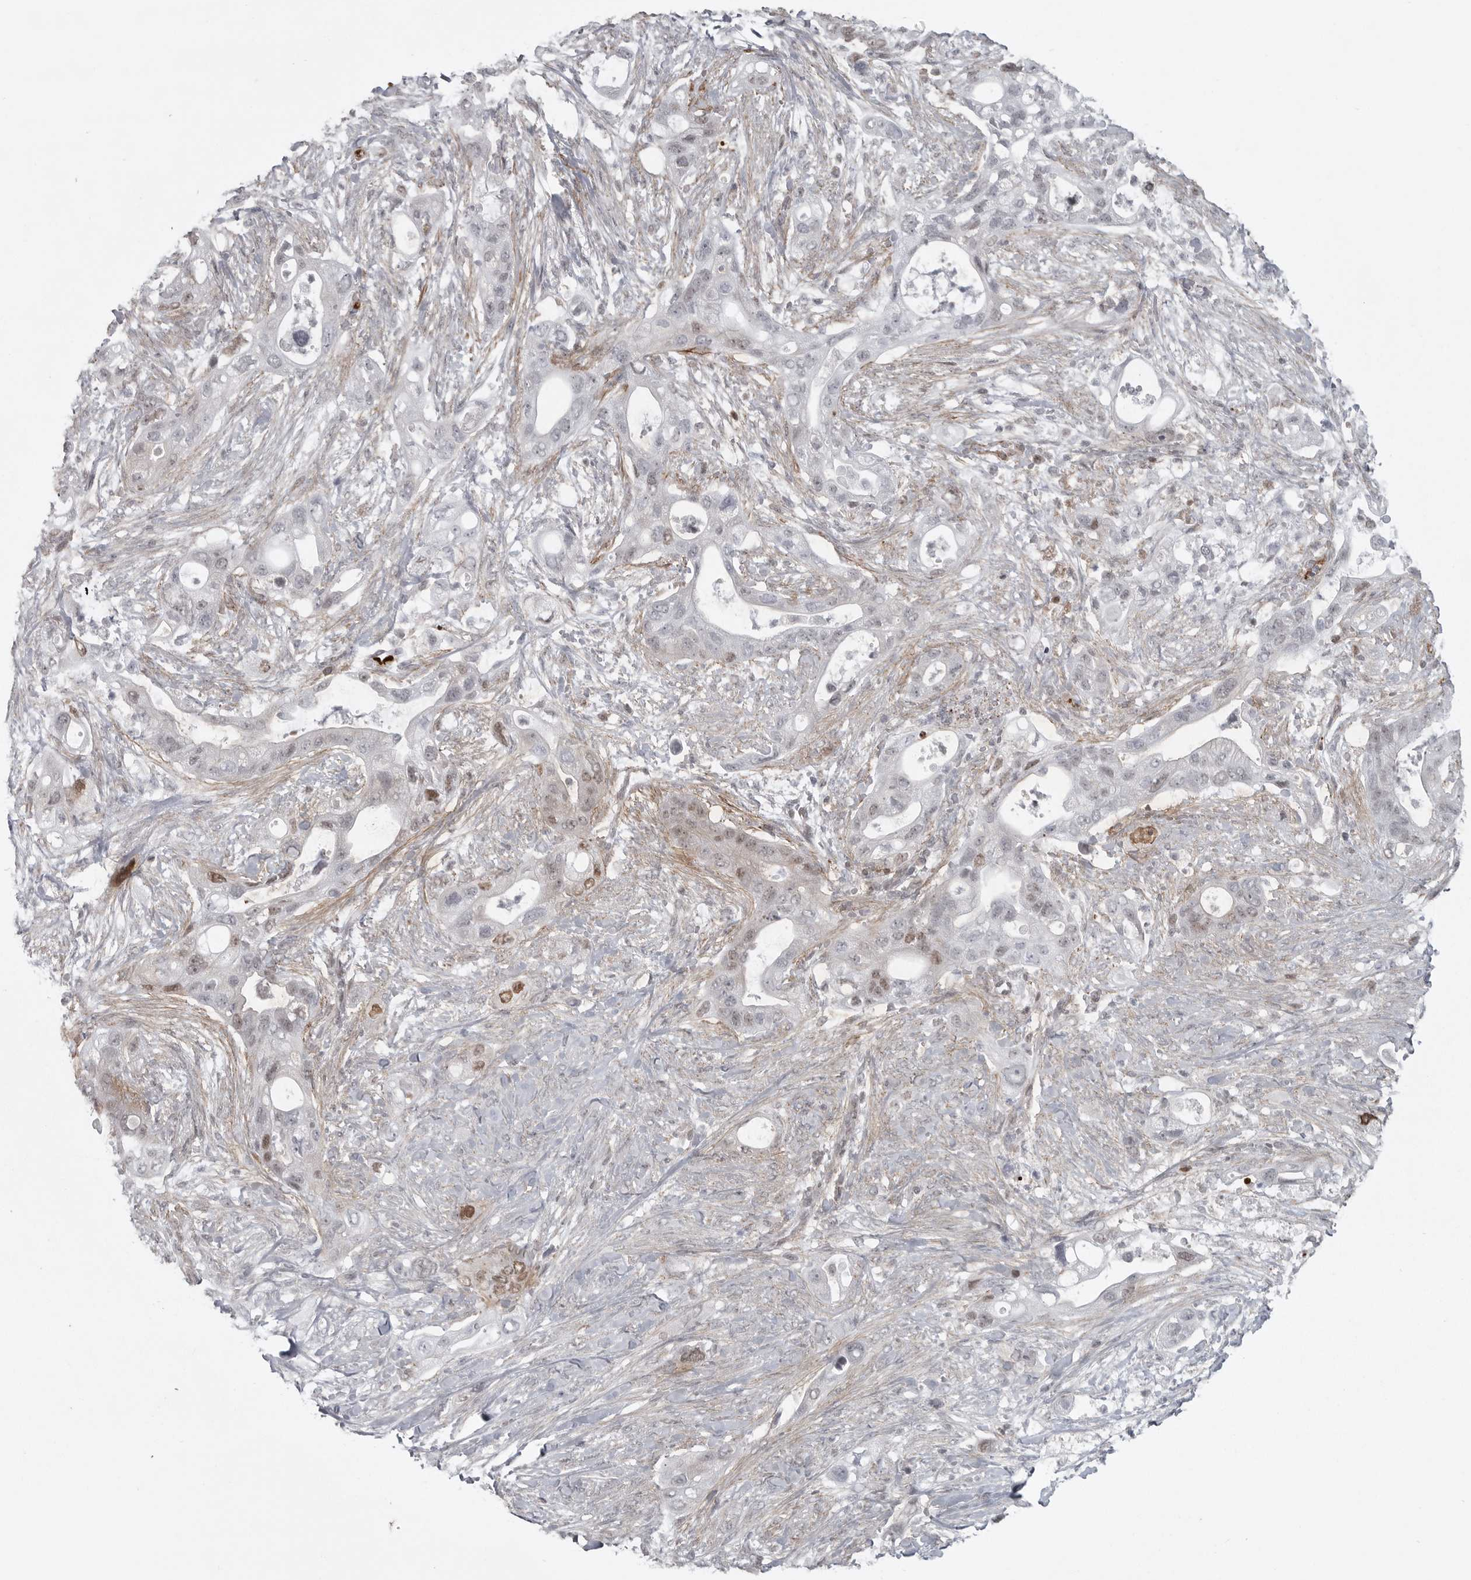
{"staining": {"intensity": "moderate", "quantity": "25%-75%", "location": "nuclear"}, "tissue": "pancreatic cancer", "cell_type": "Tumor cells", "image_type": "cancer", "snomed": [{"axis": "morphology", "description": "Adenocarcinoma, NOS"}, {"axis": "topography", "description": "Pancreas"}], "caption": "A brown stain shows moderate nuclear positivity of a protein in pancreatic cancer (adenocarcinoma) tumor cells. The staining is performed using DAB (3,3'-diaminobenzidine) brown chromogen to label protein expression. The nuclei are counter-stained blue using hematoxylin.", "gene": "HMGN3", "patient": {"sex": "male", "age": 53}}